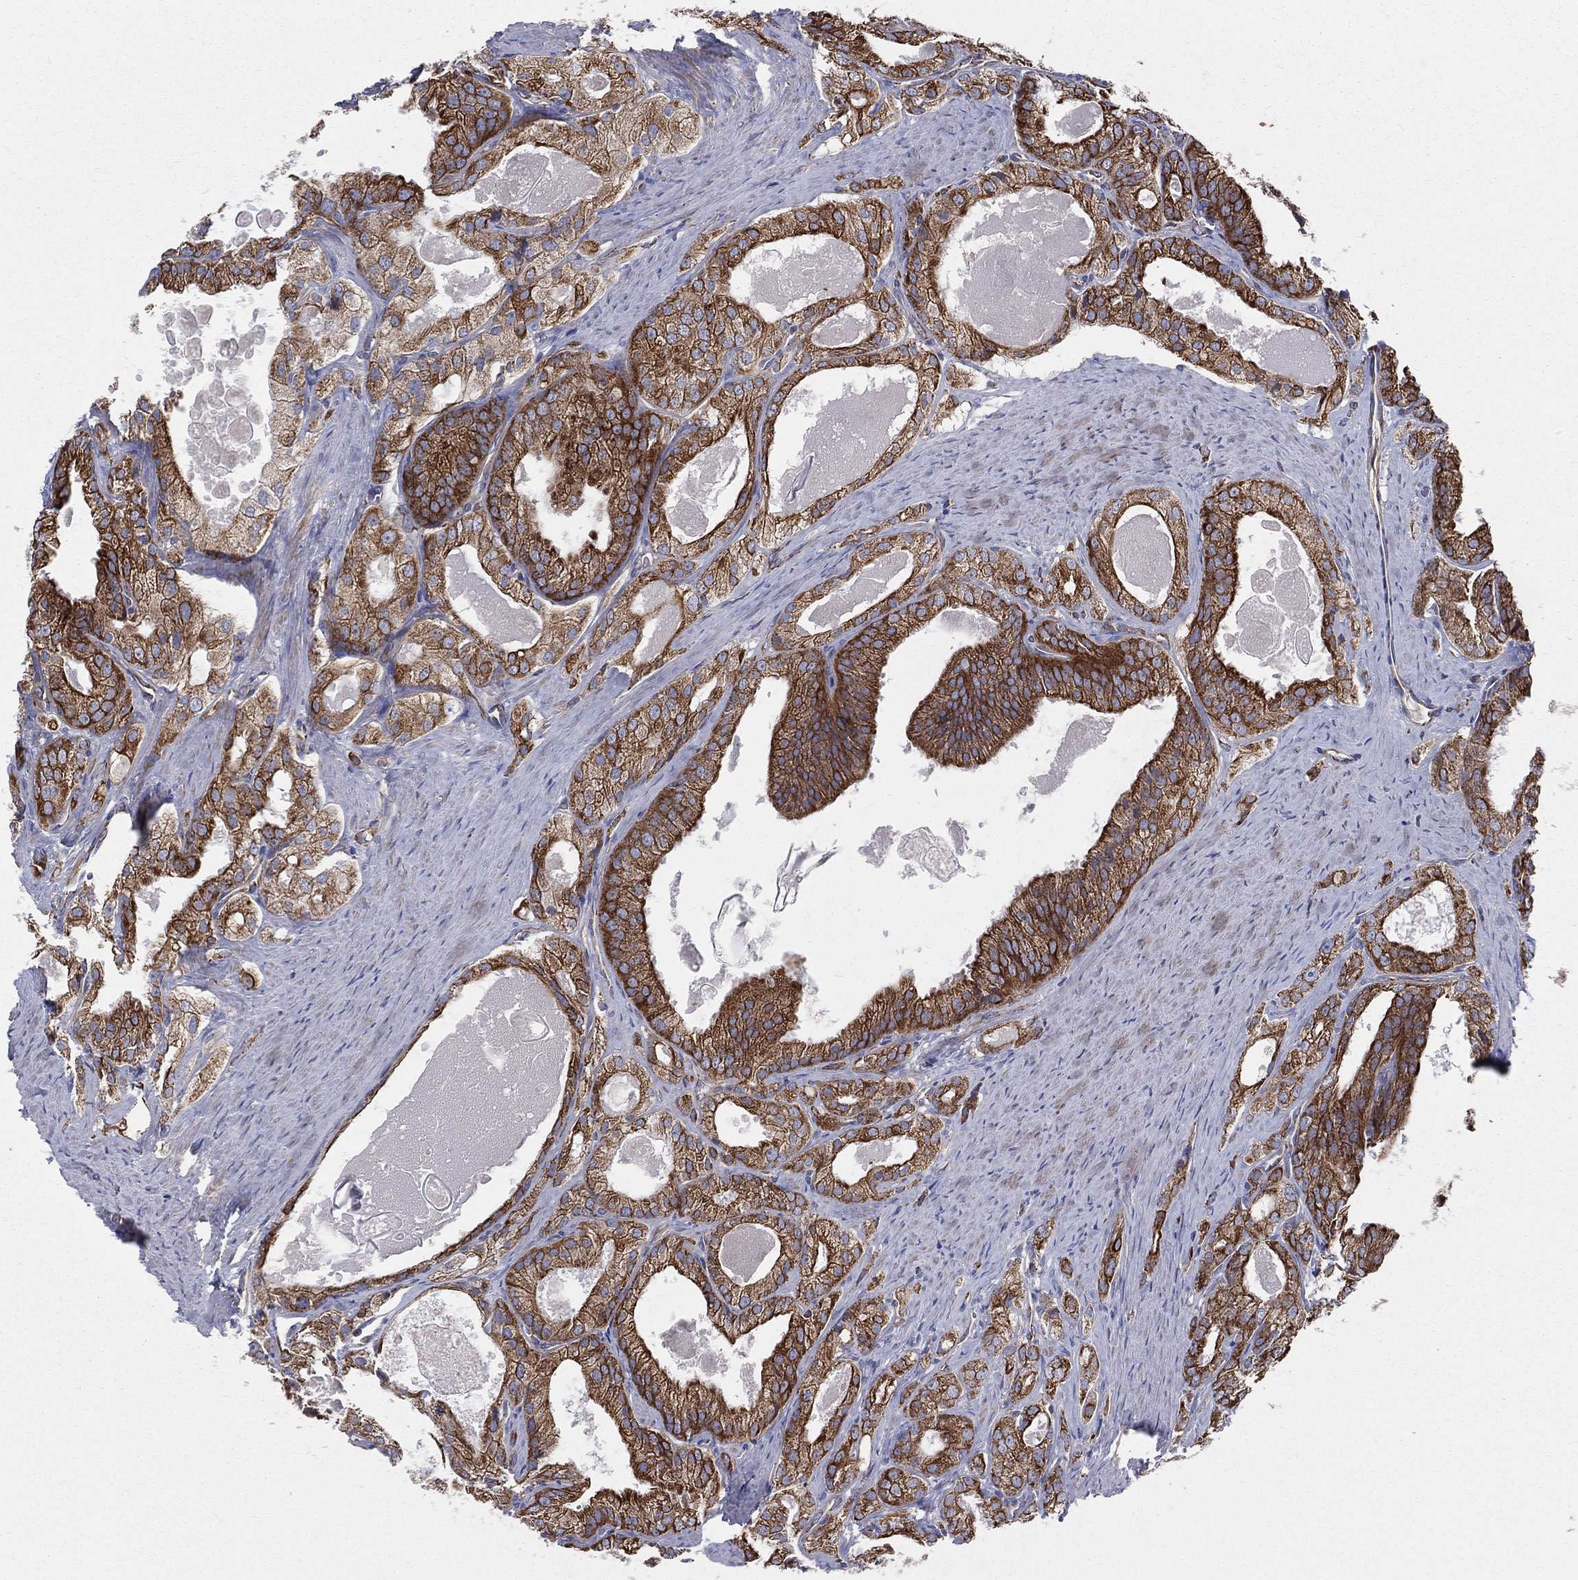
{"staining": {"intensity": "strong", "quantity": ">75%", "location": "cytoplasmic/membranous"}, "tissue": "prostate cancer", "cell_type": "Tumor cells", "image_type": "cancer", "snomed": [{"axis": "morphology", "description": "Adenocarcinoma, NOS"}, {"axis": "morphology", "description": "Adenocarcinoma, High grade"}, {"axis": "topography", "description": "Prostate"}], "caption": "Strong cytoplasmic/membranous positivity for a protein is appreciated in about >75% of tumor cells of prostate adenocarcinoma using immunohistochemistry (IHC).", "gene": "MIX23", "patient": {"sex": "male", "age": 70}}